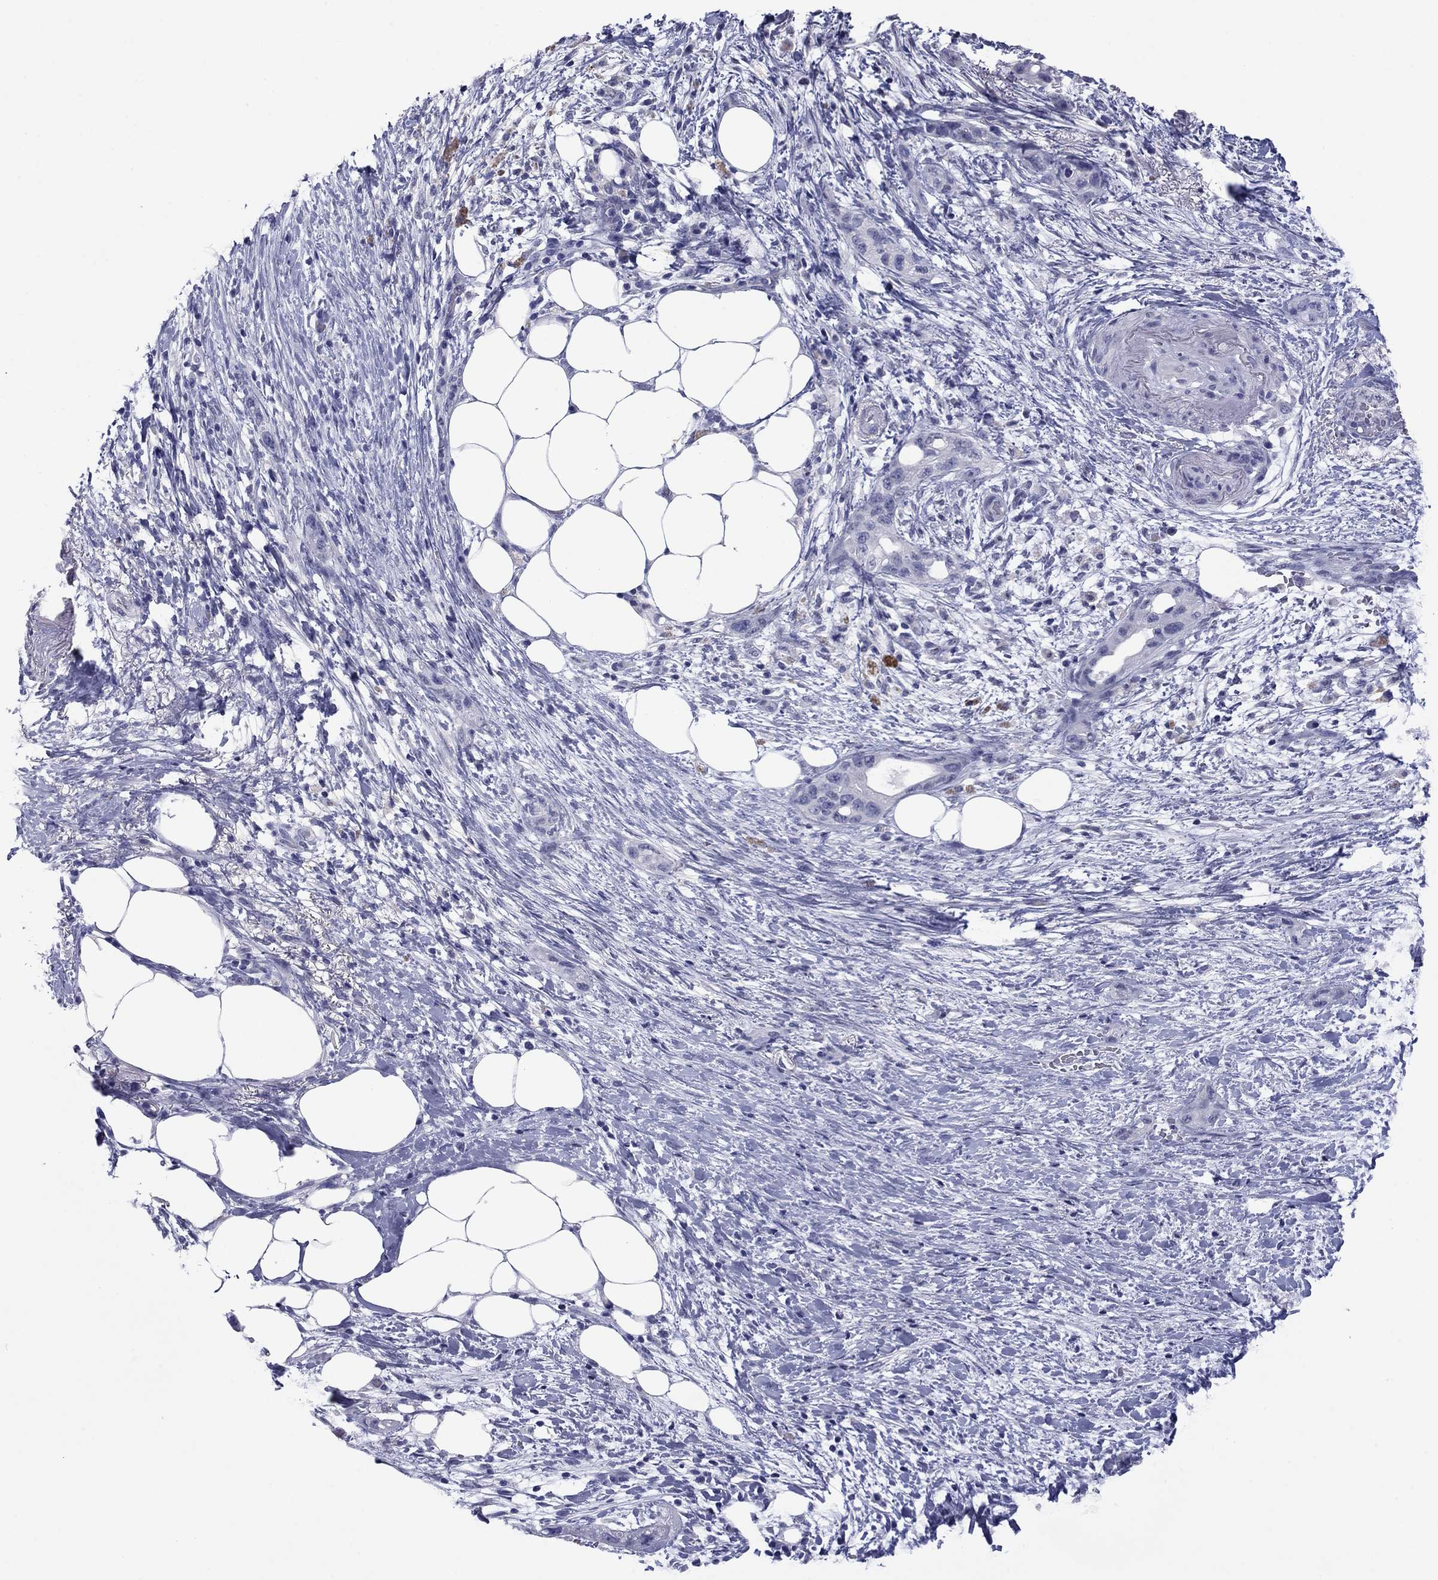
{"staining": {"intensity": "negative", "quantity": "none", "location": "none"}, "tissue": "pancreatic cancer", "cell_type": "Tumor cells", "image_type": "cancer", "snomed": [{"axis": "morphology", "description": "Adenocarcinoma, NOS"}, {"axis": "topography", "description": "Pancreas"}], "caption": "Micrograph shows no protein staining in tumor cells of pancreatic cancer (adenocarcinoma) tissue.", "gene": "HAO1", "patient": {"sex": "female", "age": 72}}